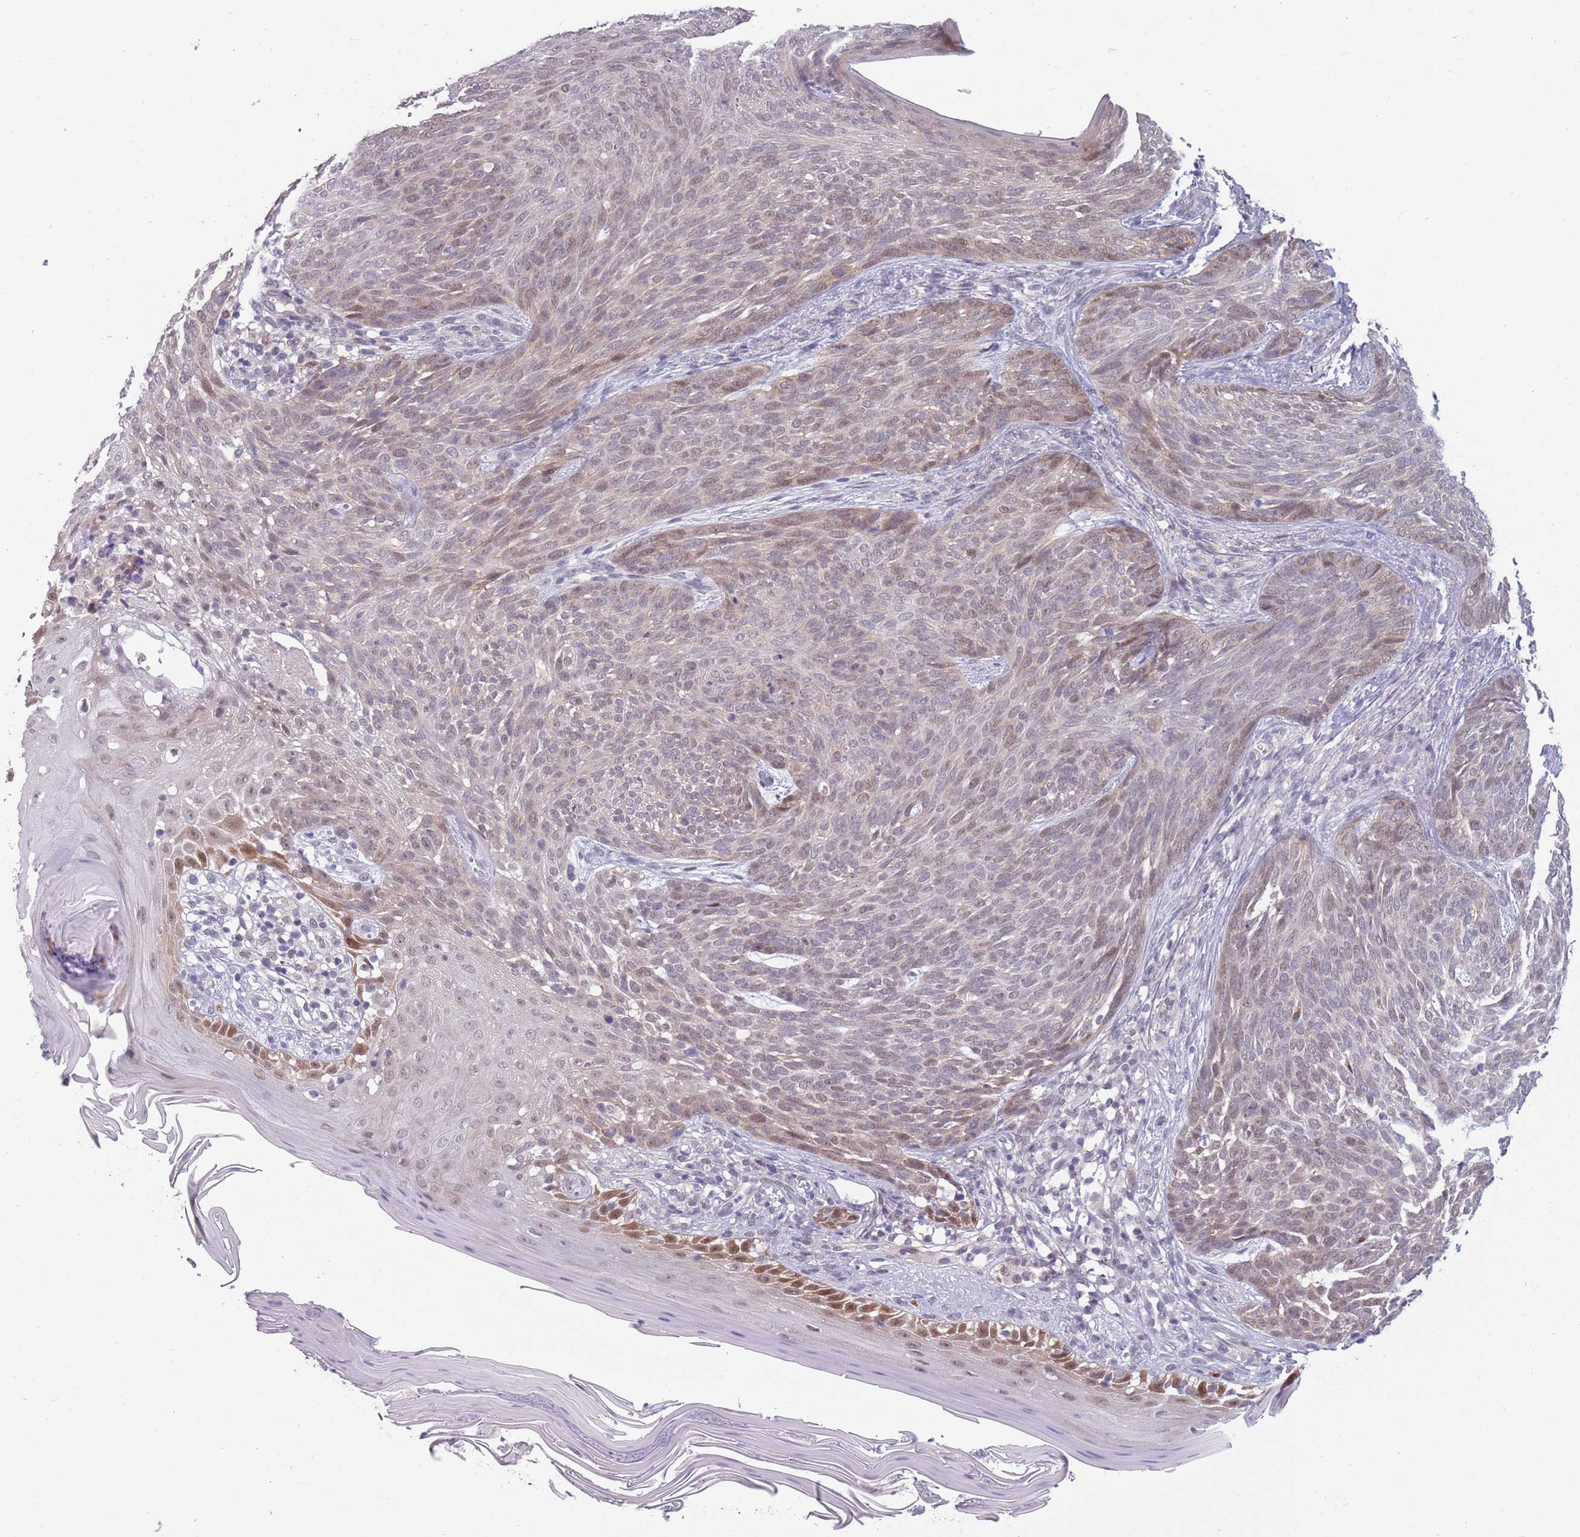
{"staining": {"intensity": "weak", "quantity": "<25%", "location": "nuclear"}, "tissue": "skin cancer", "cell_type": "Tumor cells", "image_type": "cancer", "snomed": [{"axis": "morphology", "description": "Basal cell carcinoma"}, {"axis": "topography", "description": "Skin"}], "caption": "Immunohistochemical staining of human skin cancer reveals no significant staining in tumor cells.", "gene": "CLNS1A", "patient": {"sex": "female", "age": 86}}